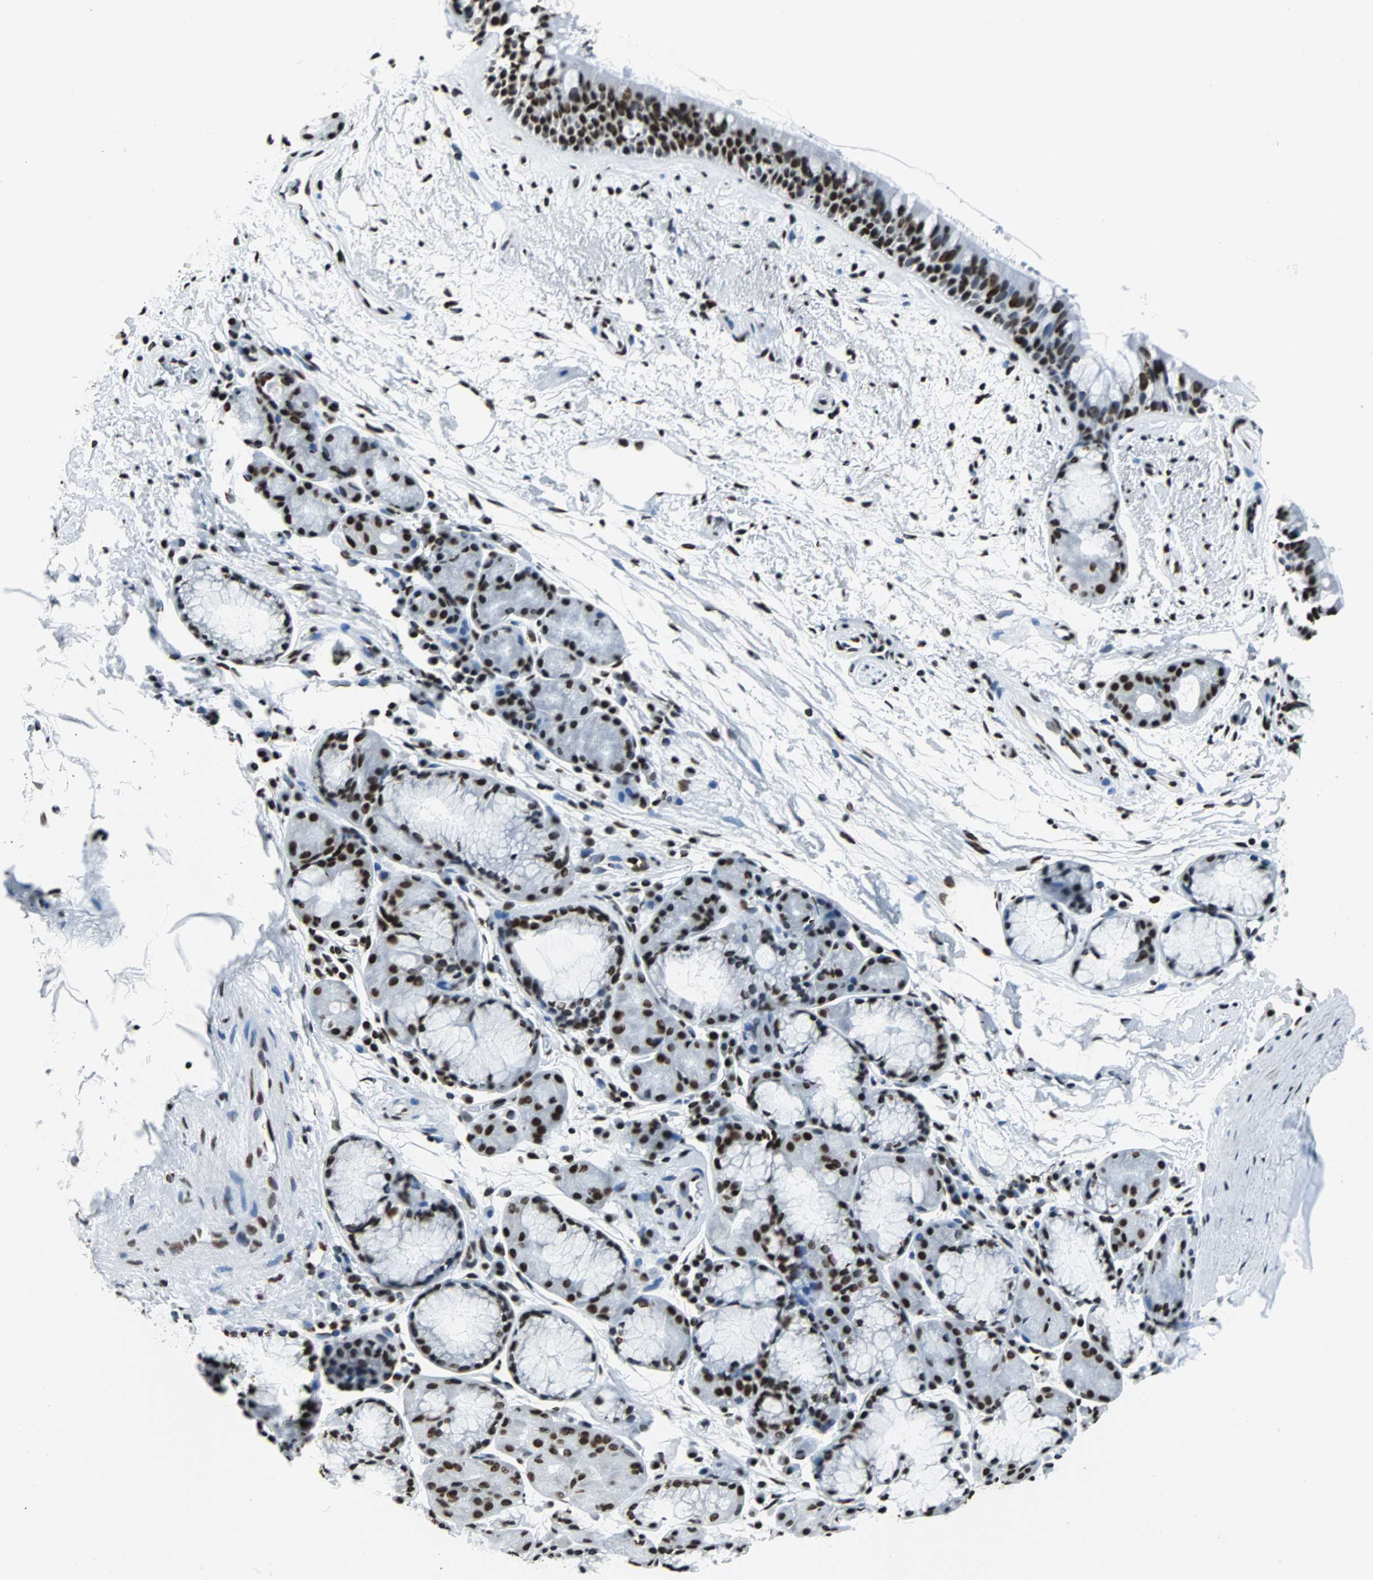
{"staining": {"intensity": "strong", "quantity": ">75%", "location": "nuclear"}, "tissue": "bronchus", "cell_type": "Respiratory epithelial cells", "image_type": "normal", "snomed": [{"axis": "morphology", "description": "Normal tissue, NOS"}, {"axis": "topography", "description": "Bronchus"}], "caption": "Protein expression by immunohistochemistry (IHC) demonstrates strong nuclear positivity in approximately >75% of respiratory epithelial cells in unremarkable bronchus. (DAB (3,3'-diaminobenzidine) IHC with brightfield microscopy, high magnification).", "gene": "FUBP1", "patient": {"sex": "female", "age": 54}}